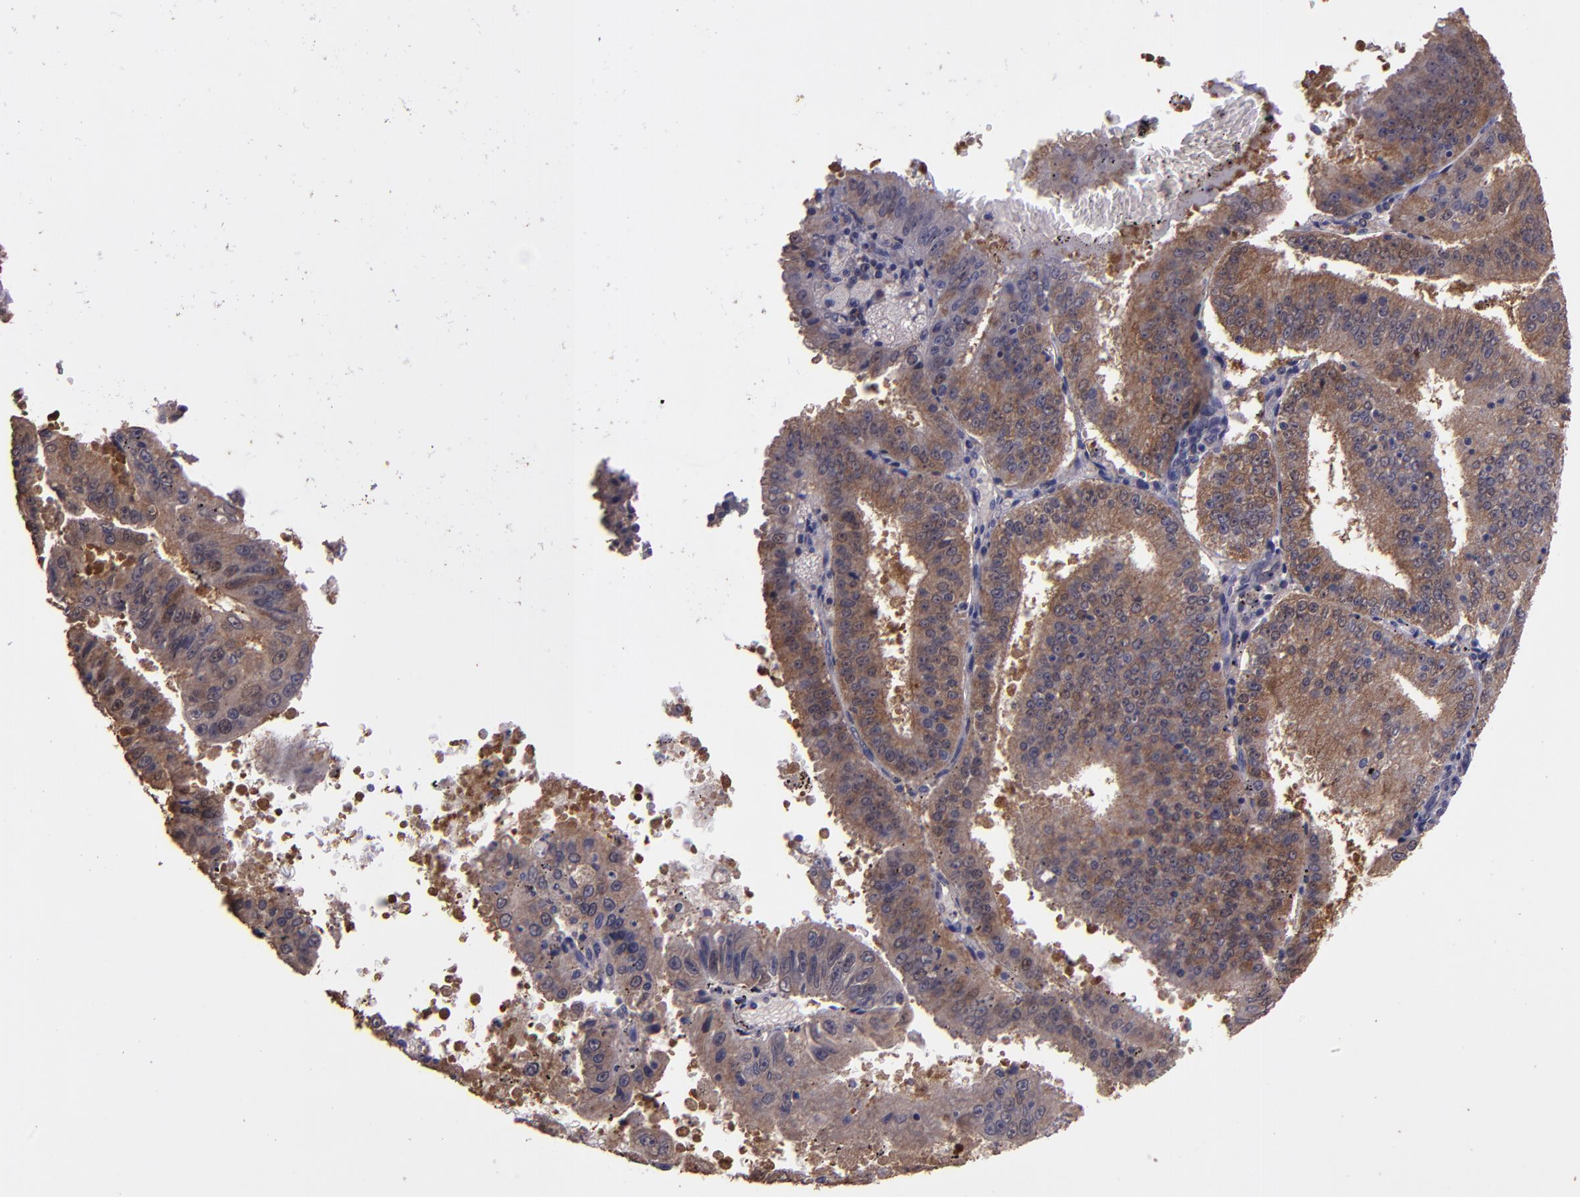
{"staining": {"intensity": "strong", "quantity": ">75%", "location": "cytoplasmic/membranous"}, "tissue": "endometrial cancer", "cell_type": "Tumor cells", "image_type": "cancer", "snomed": [{"axis": "morphology", "description": "Adenocarcinoma, NOS"}, {"axis": "topography", "description": "Endometrium"}], "caption": "Endometrial adenocarcinoma stained with DAB (3,3'-diaminobenzidine) immunohistochemistry demonstrates high levels of strong cytoplasmic/membranous staining in approximately >75% of tumor cells.", "gene": "PAPPA", "patient": {"sex": "female", "age": 66}}